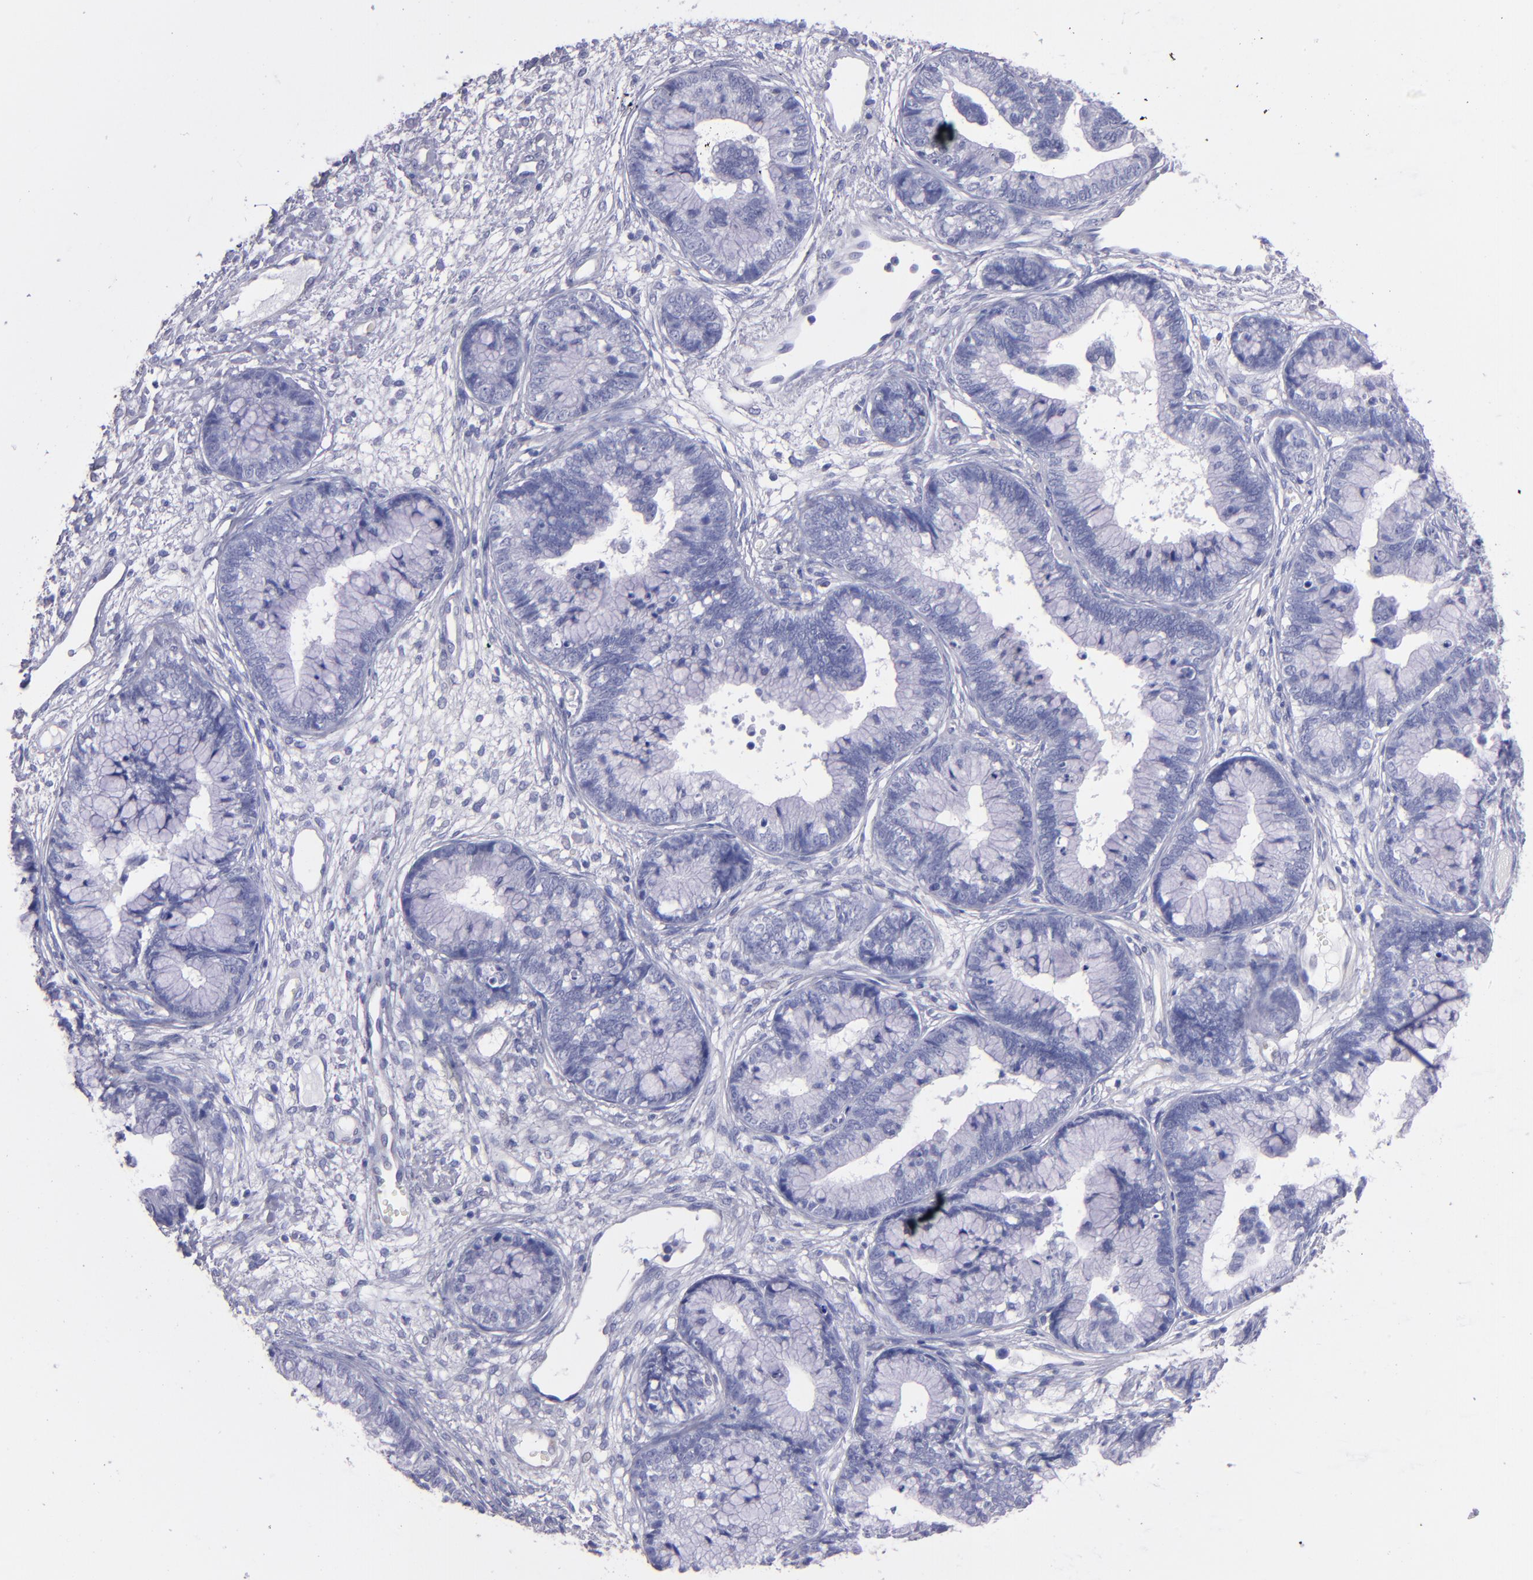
{"staining": {"intensity": "negative", "quantity": "none", "location": "none"}, "tissue": "cervical cancer", "cell_type": "Tumor cells", "image_type": "cancer", "snomed": [{"axis": "morphology", "description": "Adenocarcinoma, NOS"}, {"axis": "topography", "description": "Cervix"}], "caption": "DAB immunohistochemical staining of human adenocarcinoma (cervical) reveals no significant staining in tumor cells.", "gene": "TG", "patient": {"sex": "female", "age": 44}}